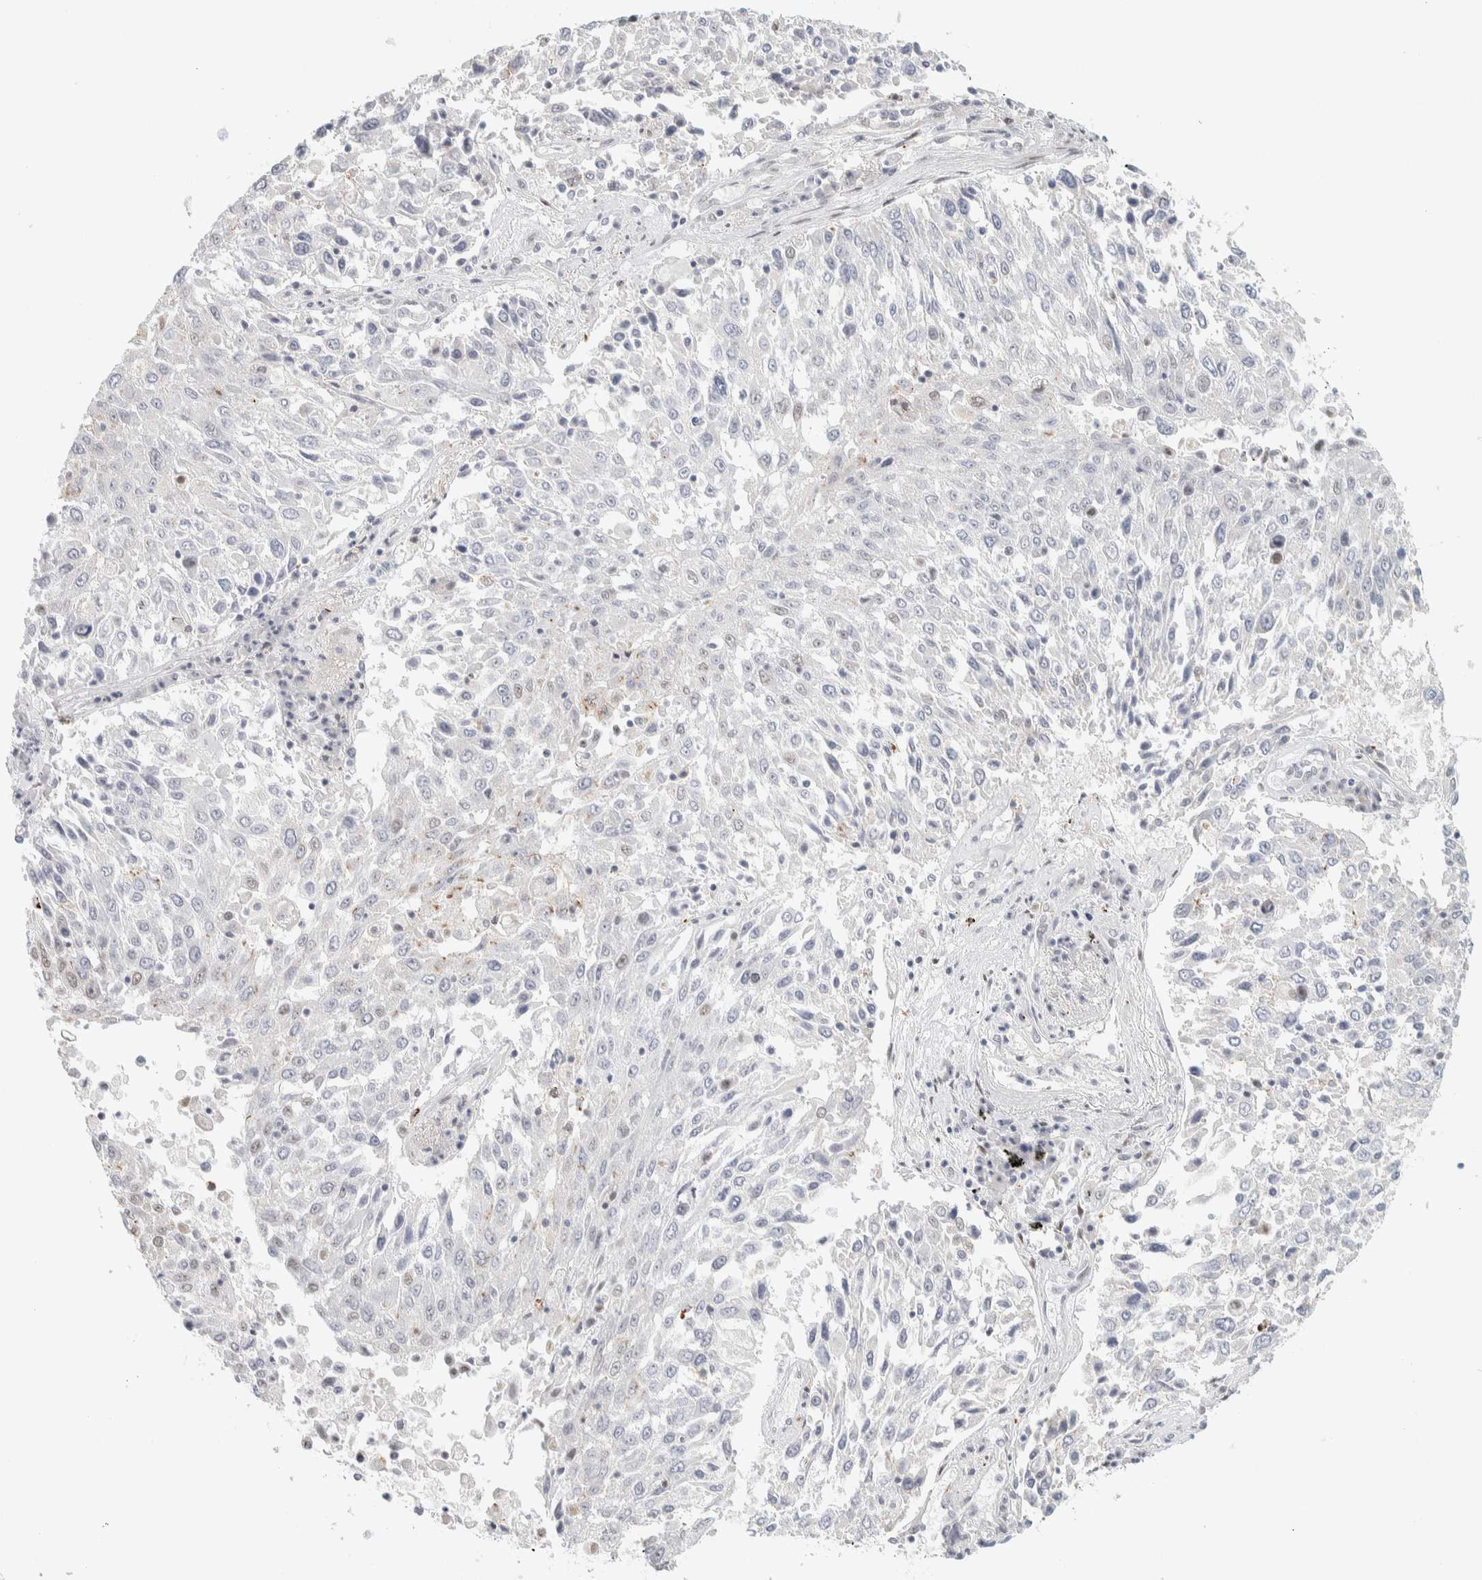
{"staining": {"intensity": "negative", "quantity": "none", "location": "none"}, "tissue": "lung cancer", "cell_type": "Tumor cells", "image_type": "cancer", "snomed": [{"axis": "morphology", "description": "Squamous cell carcinoma, NOS"}, {"axis": "topography", "description": "Lung"}], "caption": "Tumor cells show no significant expression in lung cancer (squamous cell carcinoma).", "gene": "CDH17", "patient": {"sex": "male", "age": 65}}